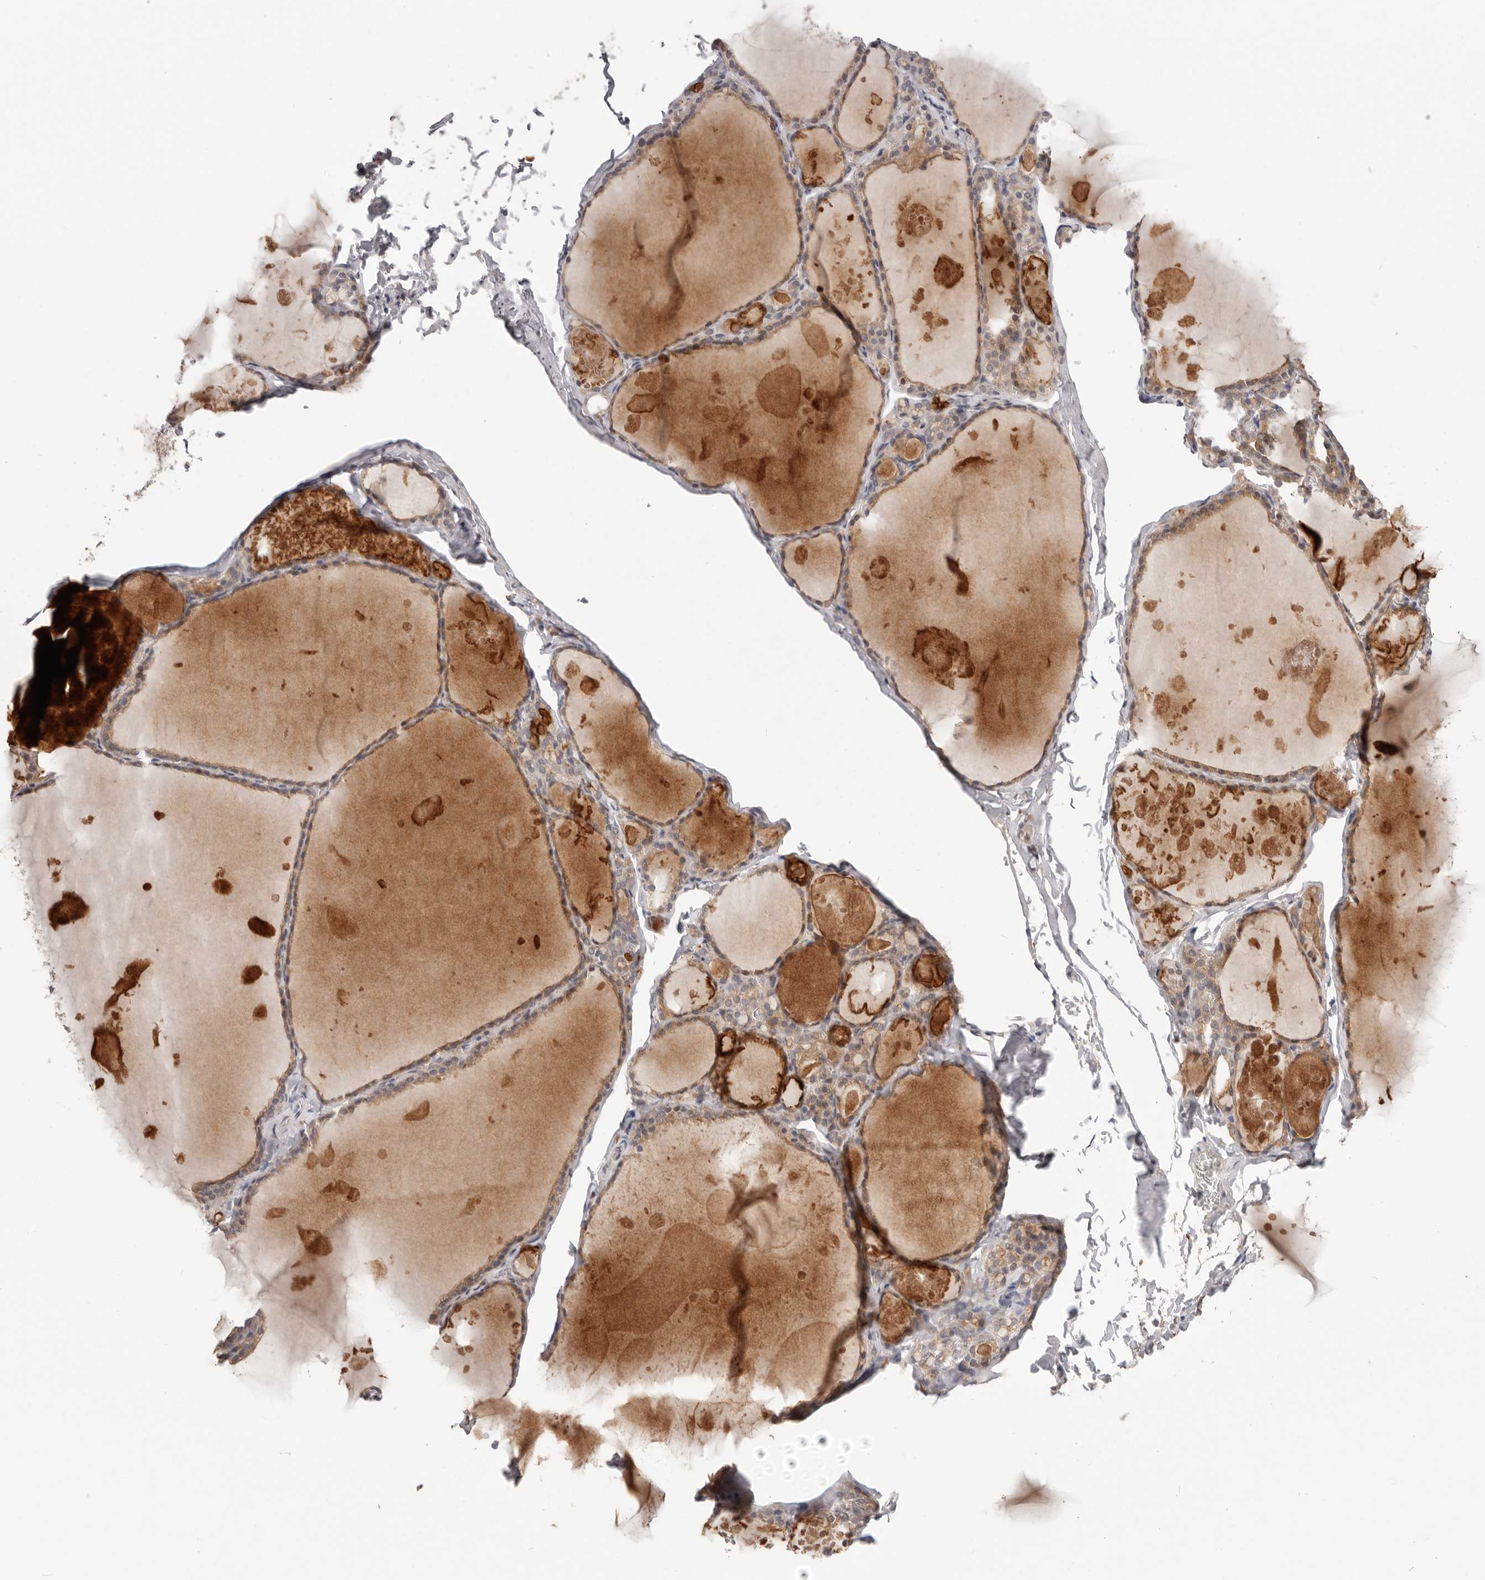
{"staining": {"intensity": "moderate", "quantity": ">75%", "location": "cytoplasmic/membranous"}, "tissue": "thyroid gland", "cell_type": "Glandular cells", "image_type": "normal", "snomed": [{"axis": "morphology", "description": "Normal tissue, NOS"}, {"axis": "topography", "description": "Thyroid gland"}], "caption": "Thyroid gland stained with DAB (3,3'-diaminobenzidine) IHC displays medium levels of moderate cytoplasmic/membranous positivity in approximately >75% of glandular cells.", "gene": "LRP6", "patient": {"sex": "male", "age": 56}}